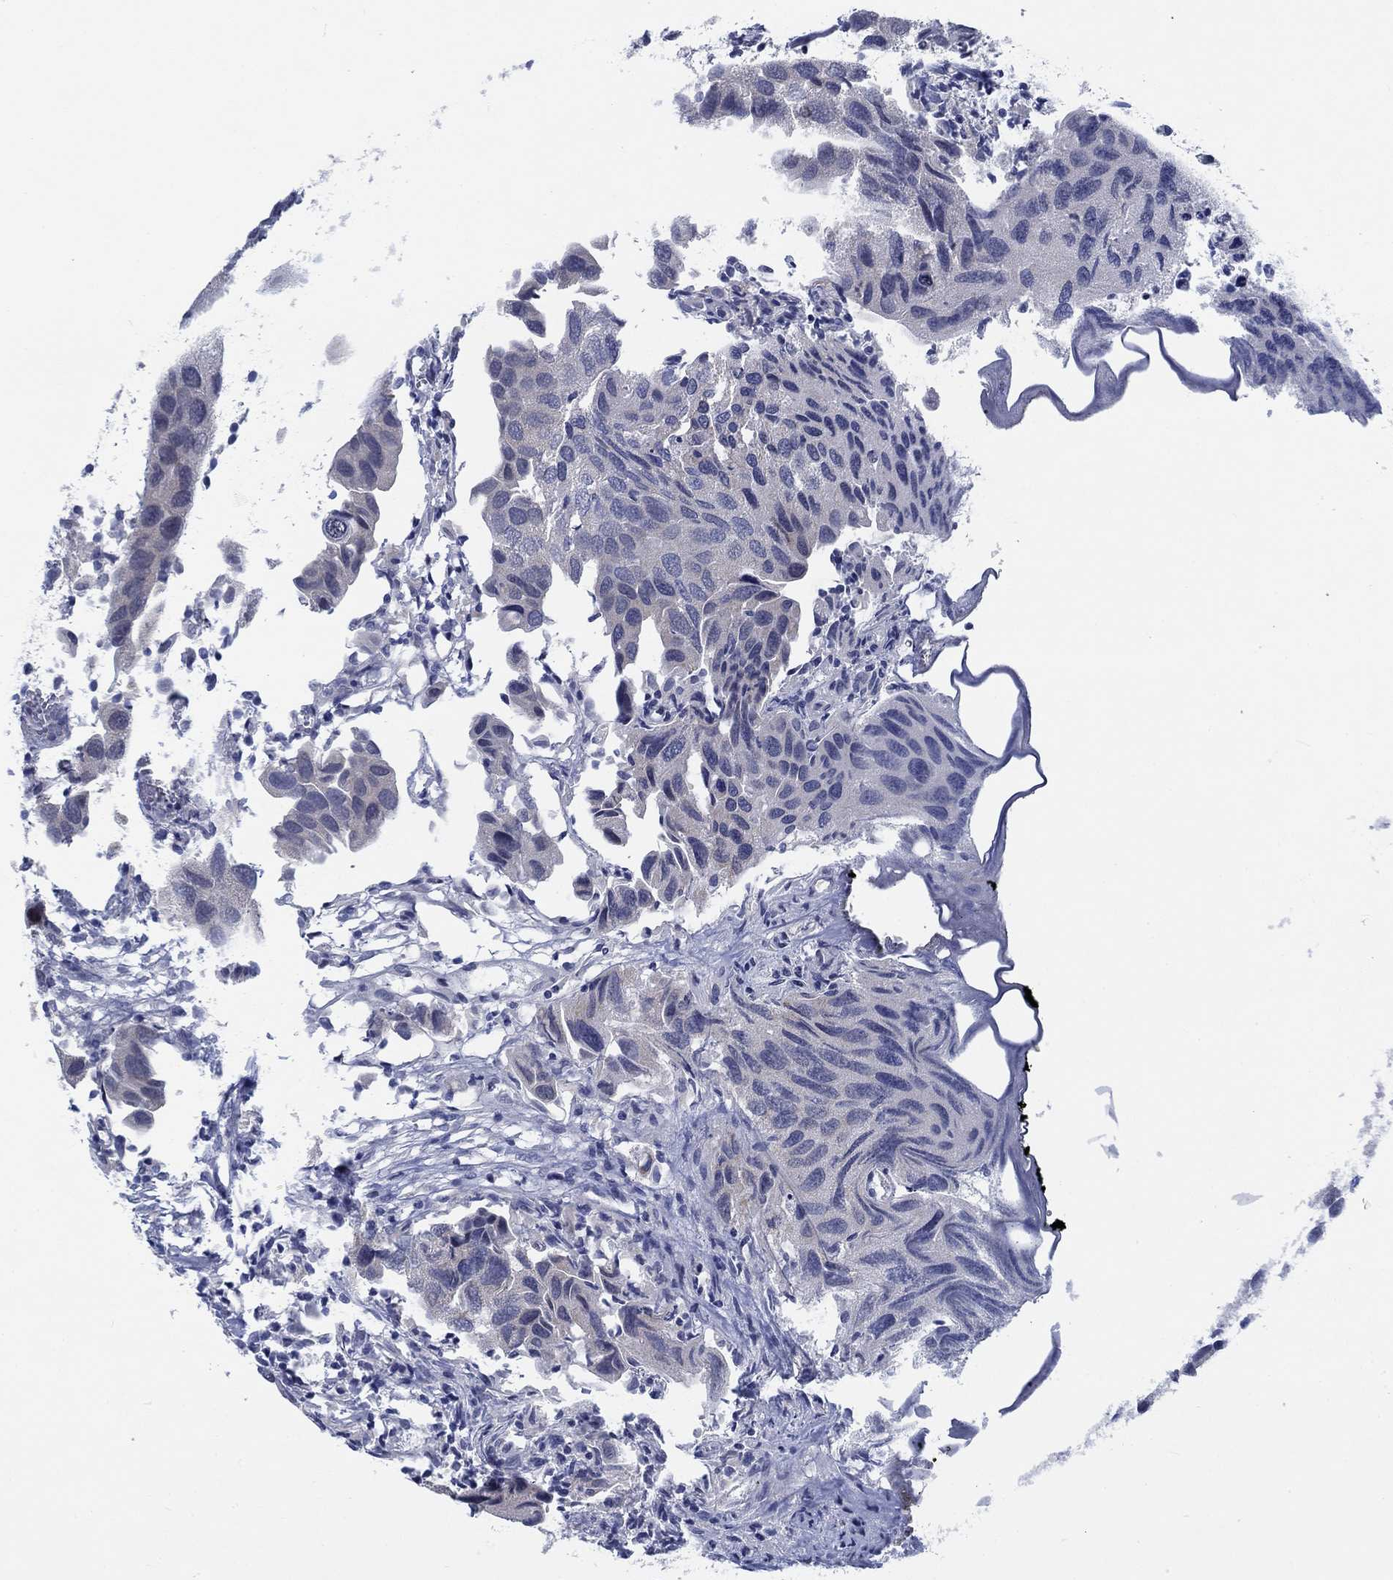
{"staining": {"intensity": "negative", "quantity": "none", "location": "none"}, "tissue": "urothelial cancer", "cell_type": "Tumor cells", "image_type": "cancer", "snomed": [{"axis": "morphology", "description": "Urothelial carcinoma, High grade"}, {"axis": "topography", "description": "Urinary bladder"}], "caption": "IHC photomicrograph of neoplastic tissue: human urothelial cancer stained with DAB (3,3'-diaminobenzidine) exhibits no significant protein expression in tumor cells.", "gene": "NEU3", "patient": {"sex": "male", "age": 79}}